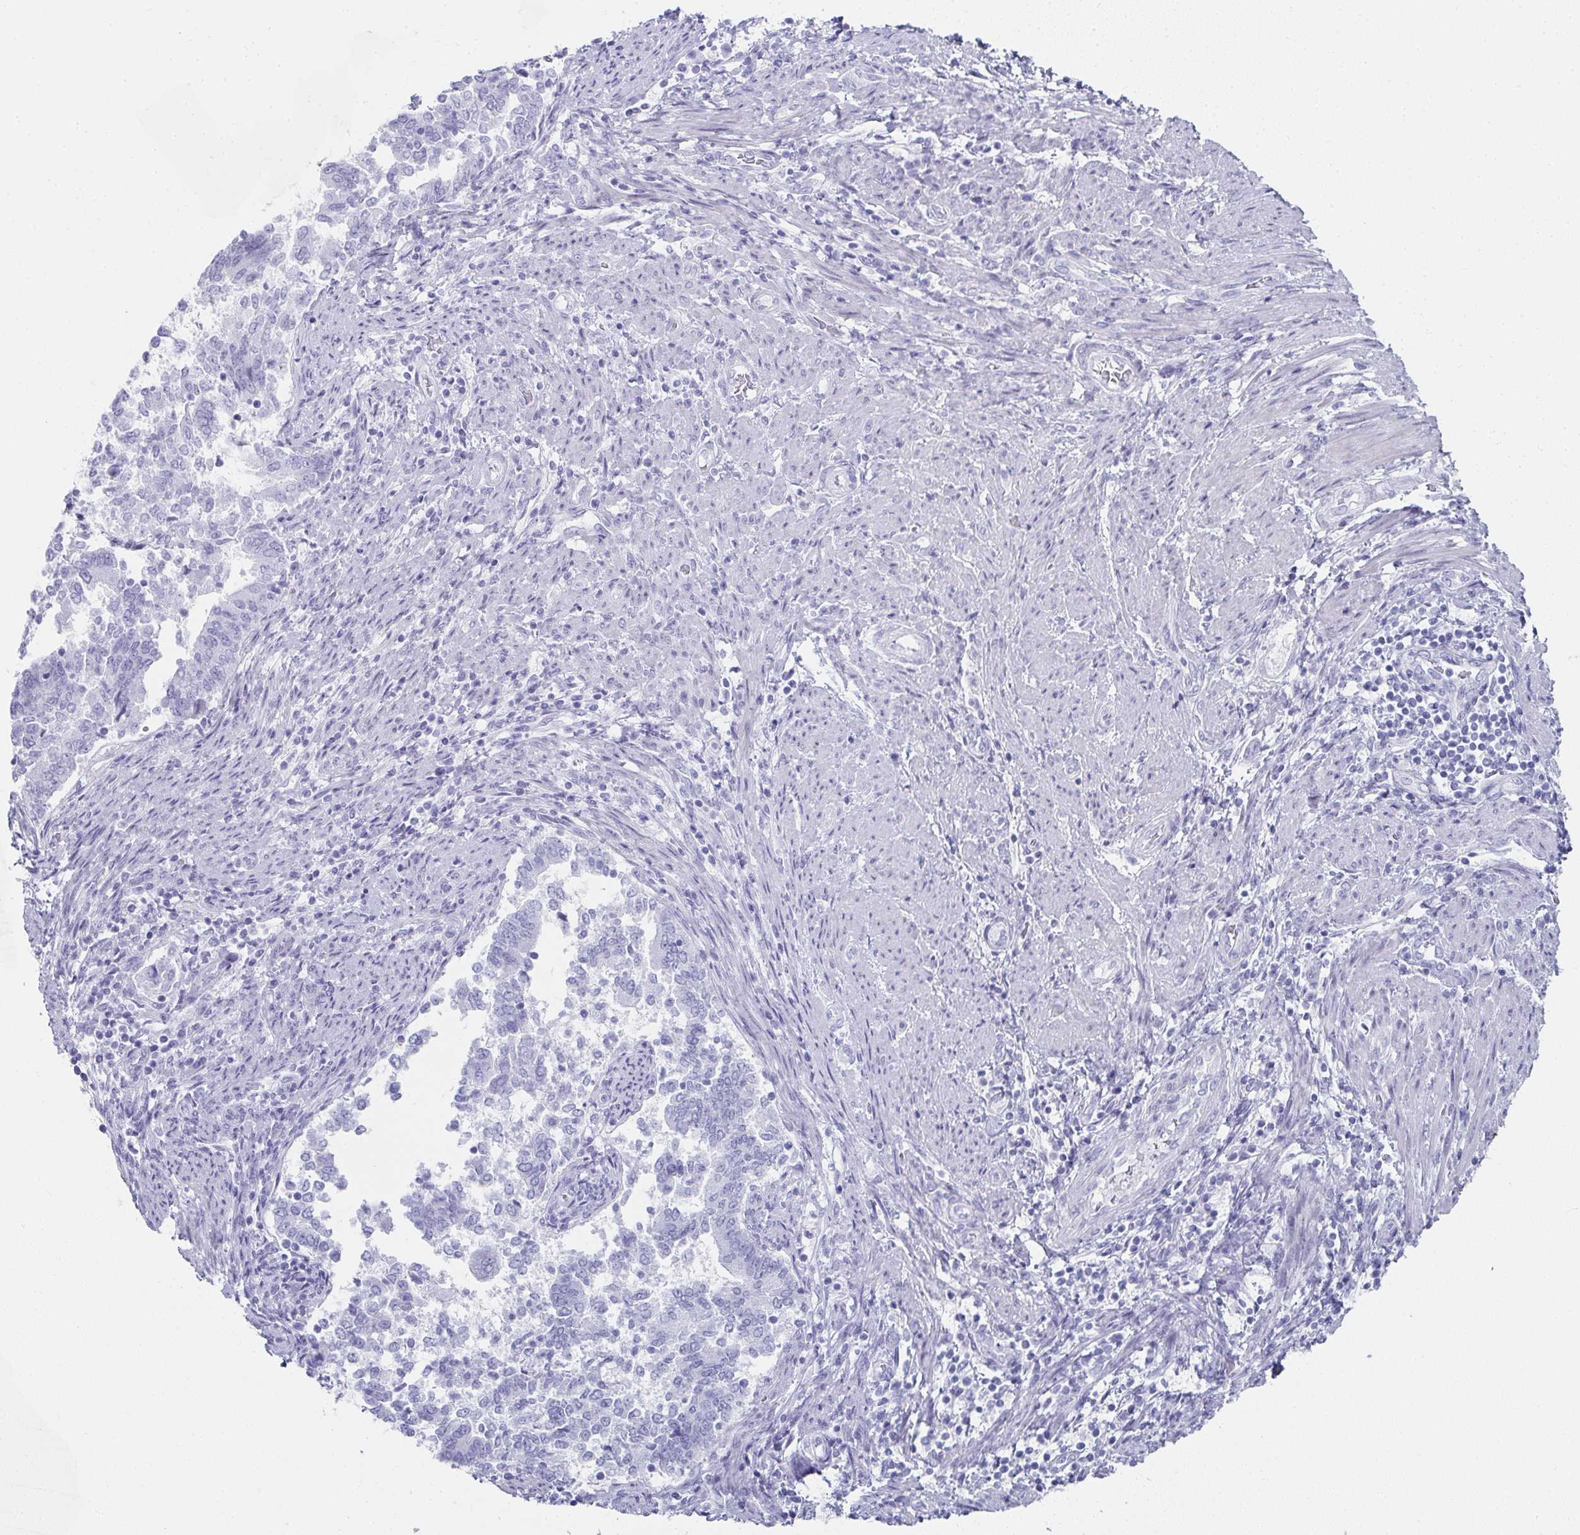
{"staining": {"intensity": "negative", "quantity": "none", "location": "none"}, "tissue": "endometrial cancer", "cell_type": "Tumor cells", "image_type": "cancer", "snomed": [{"axis": "morphology", "description": "Adenocarcinoma, NOS"}, {"axis": "topography", "description": "Endometrium"}], "caption": "Protein analysis of endometrial adenocarcinoma exhibits no significant positivity in tumor cells.", "gene": "SYCP1", "patient": {"sex": "female", "age": 65}}